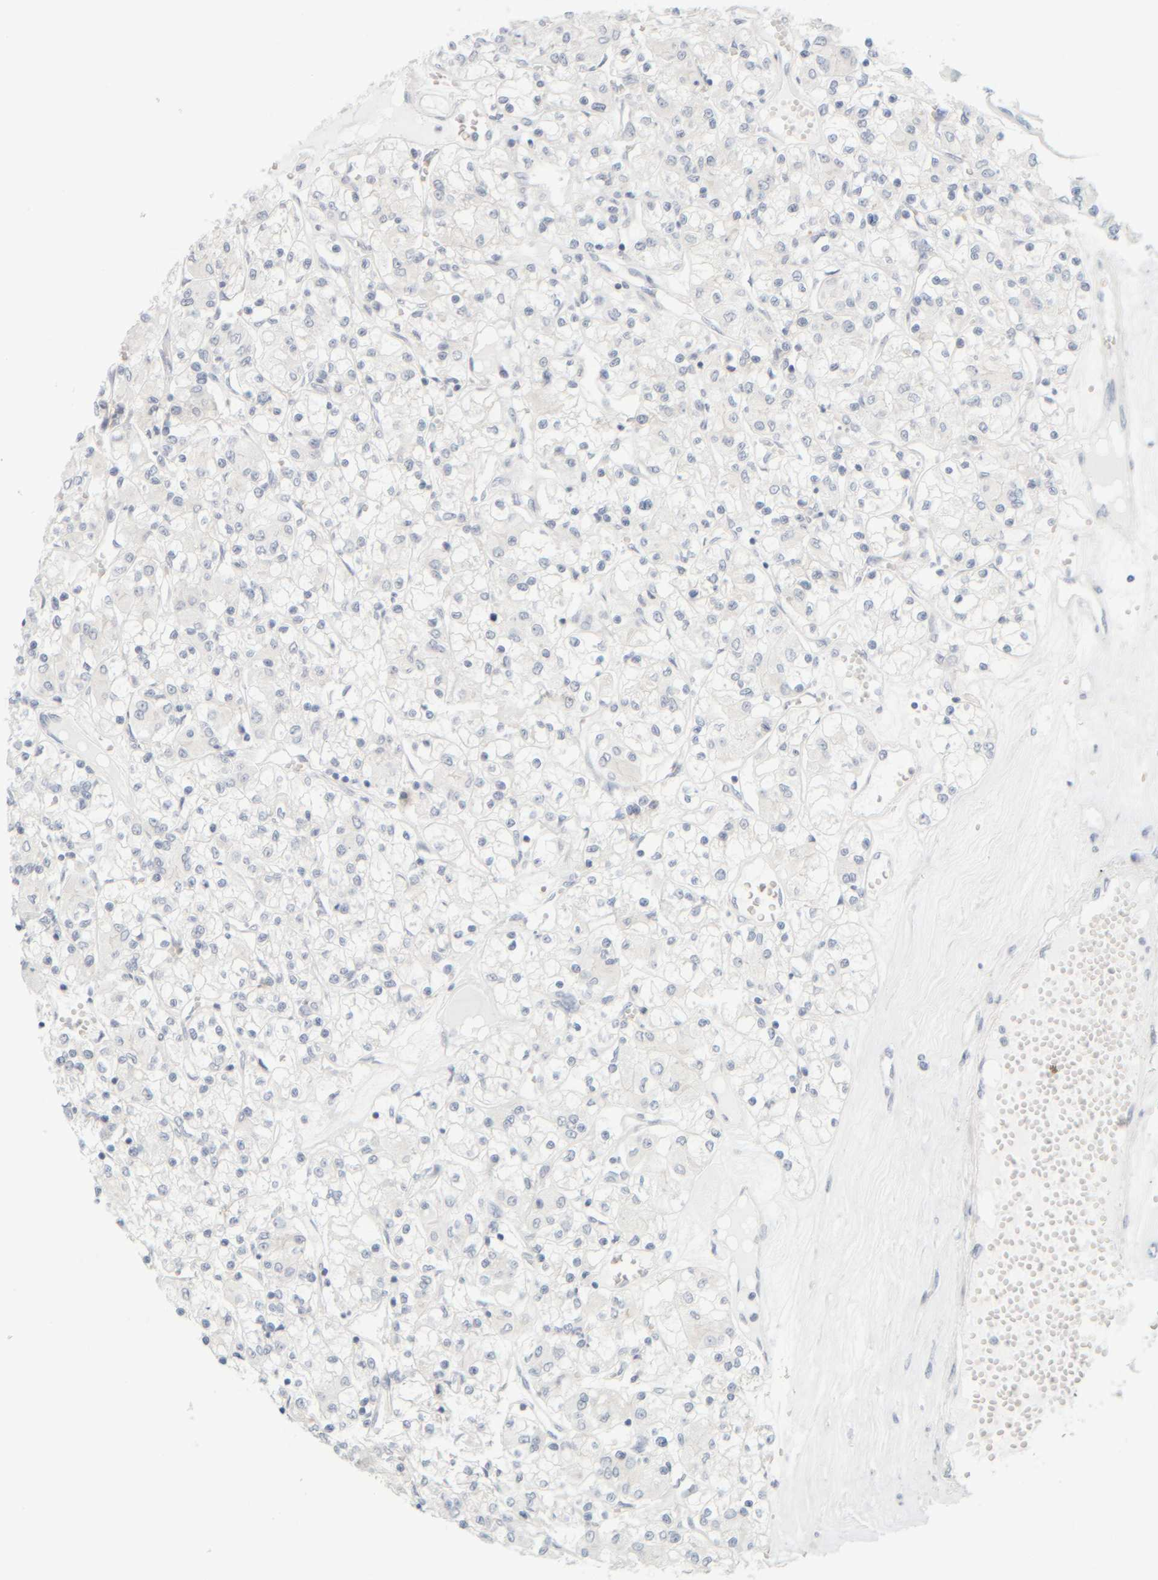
{"staining": {"intensity": "negative", "quantity": "none", "location": "none"}, "tissue": "renal cancer", "cell_type": "Tumor cells", "image_type": "cancer", "snomed": [{"axis": "morphology", "description": "Adenocarcinoma, NOS"}, {"axis": "topography", "description": "Kidney"}], "caption": "Immunohistochemistry image of neoplastic tissue: human renal adenocarcinoma stained with DAB (3,3'-diaminobenzidine) demonstrates no significant protein expression in tumor cells.", "gene": "PTGES3L-AARSD1", "patient": {"sex": "female", "age": 59}}